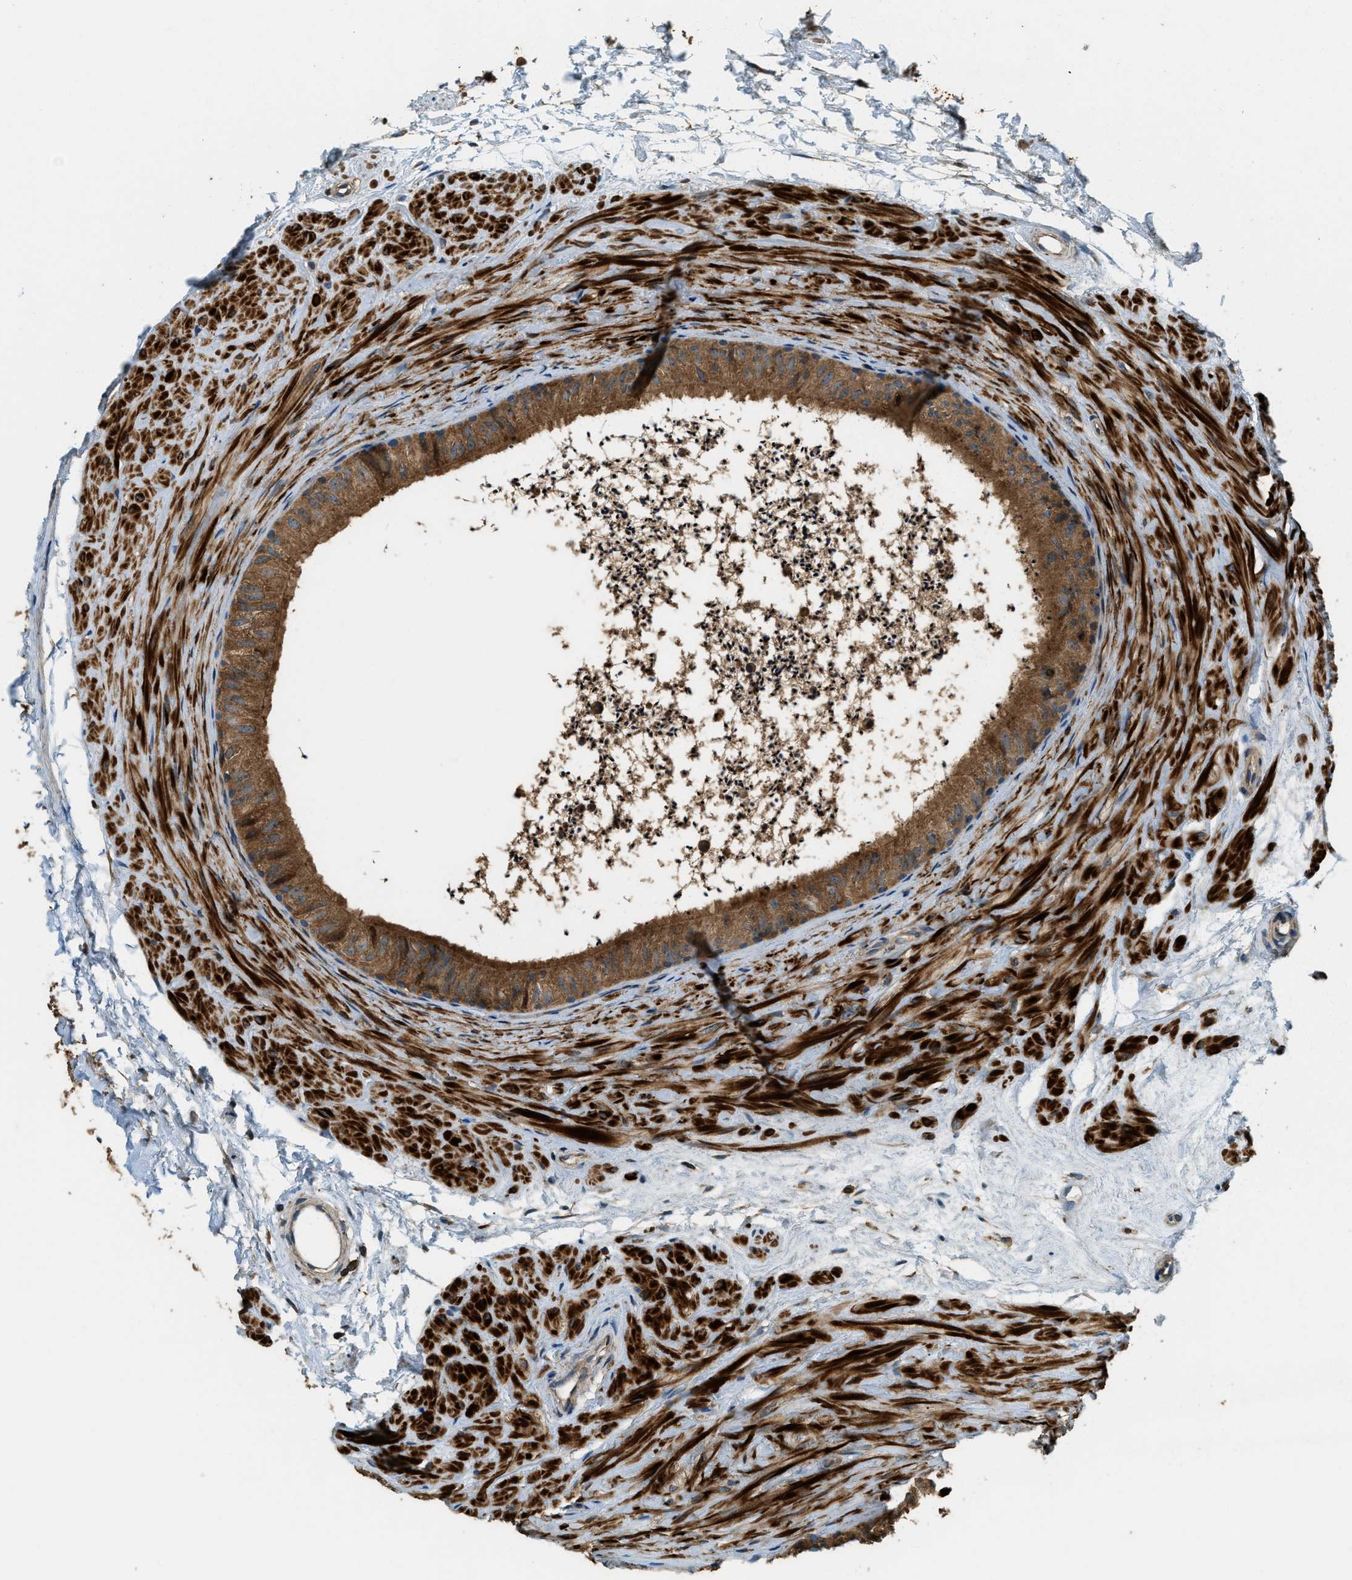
{"staining": {"intensity": "moderate", "quantity": ">75%", "location": "cytoplasmic/membranous"}, "tissue": "epididymis", "cell_type": "Glandular cells", "image_type": "normal", "snomed": [{"axis": "morphology", "description": "Normal tissue, NOS"}, {"axis": "topography", "description": "Epididymis"}], "caption": "Immunohistochemical staining of unremarkable human epididymis exhibits moderate cytoplasmic/membranous protein staining in approximately >75% of glandular cells. The staining is performed using DAB (3,3'-diaminobenzidine) brown chromogen to label protein expression. The nuclei are counter-stained blue using hematoxylin.", "gene": "ERGIC1", "patient": {"sex": "male", "age": 56}}